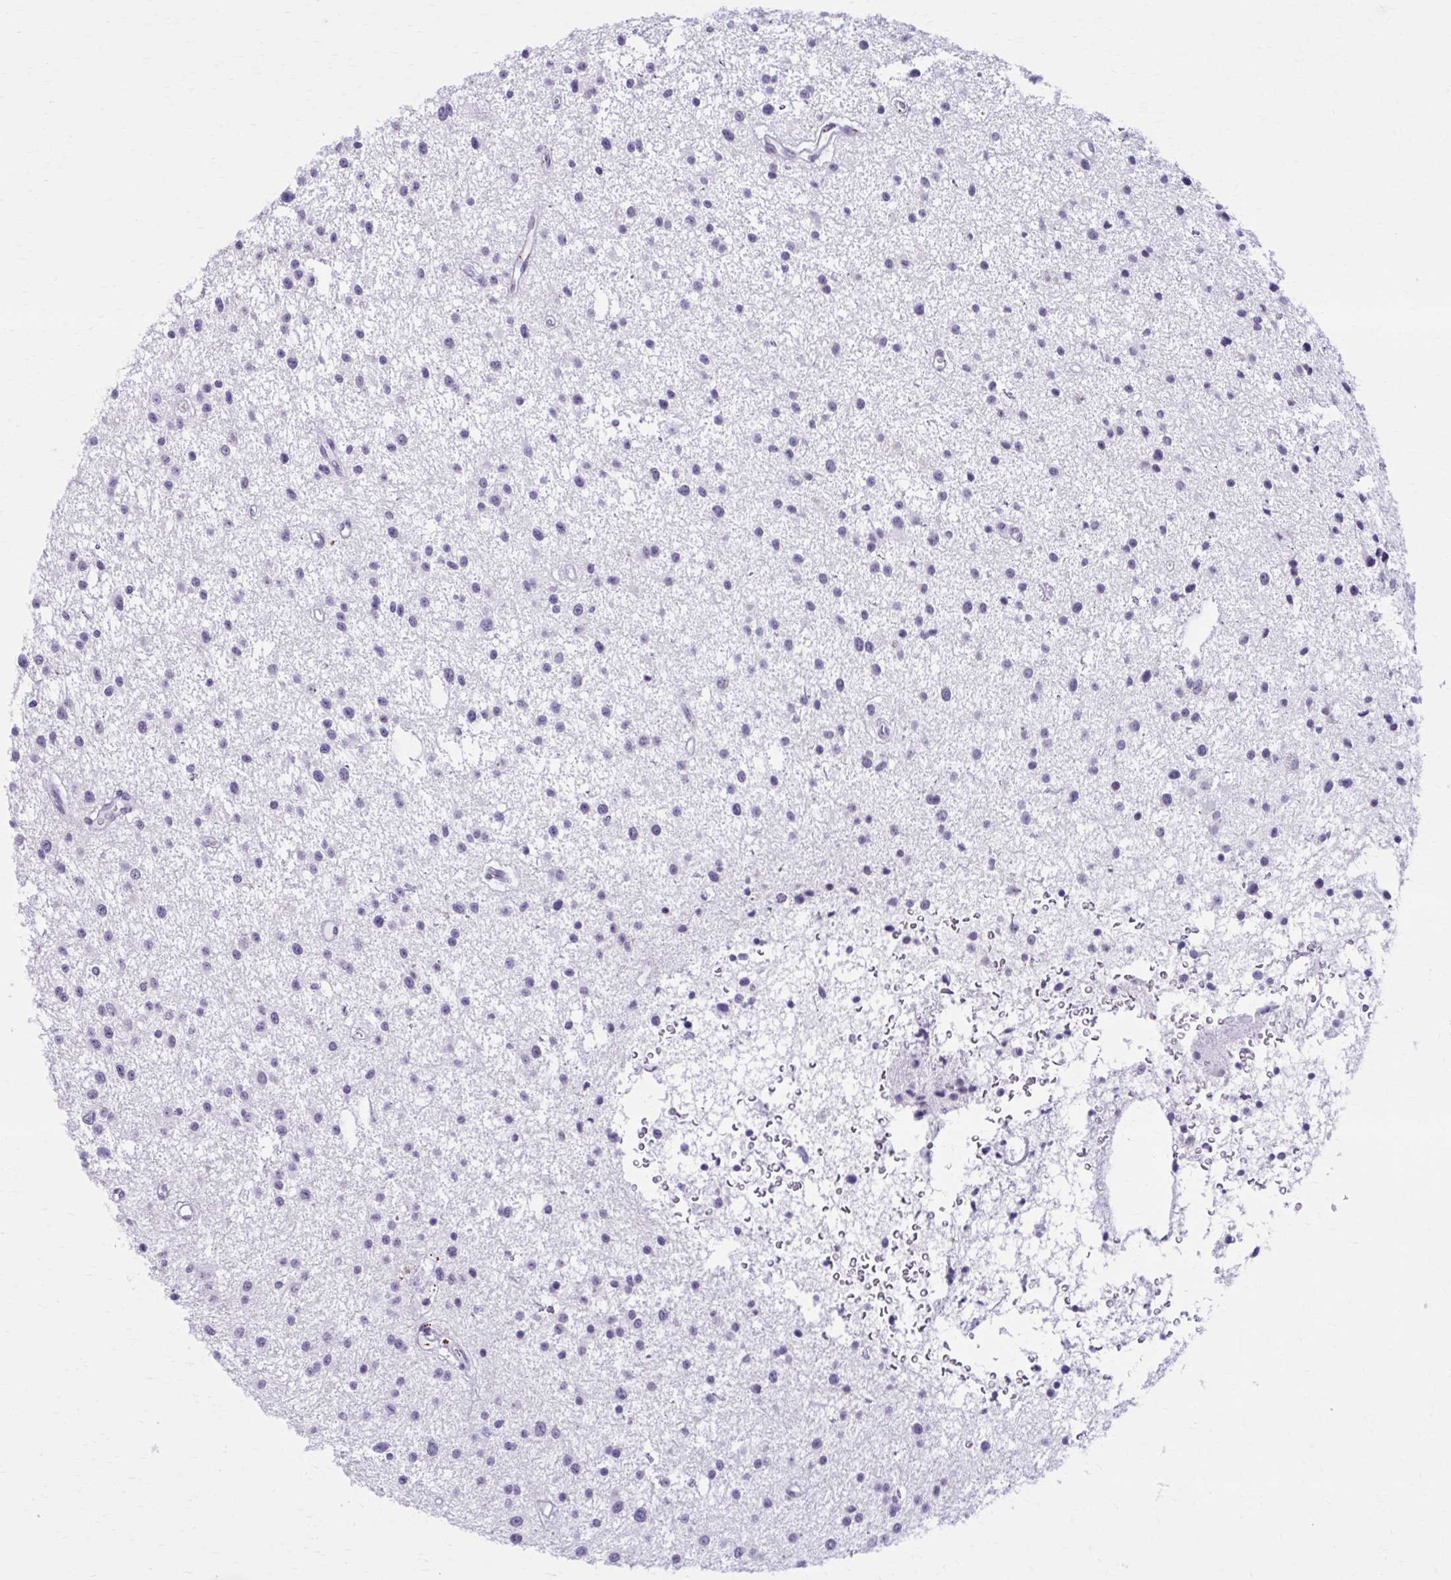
{"staining": {"intensity": "negative", "quantity": "none", "location": "none"}, "tissue": "glioma", "cell_type": "Tumor cells", "image_type": "cancer", "snomed": [{"axis": "morphology", "description": "Glioma, malignant, Low grade"}, {"axis": "topography", "description": "Brain"}], "caption": "The image demonstrates no staining of tumor cells in low-grade glioma (malignant).", "gene": "ZNF682", "patient": {"sex": "male", "age": 43}}